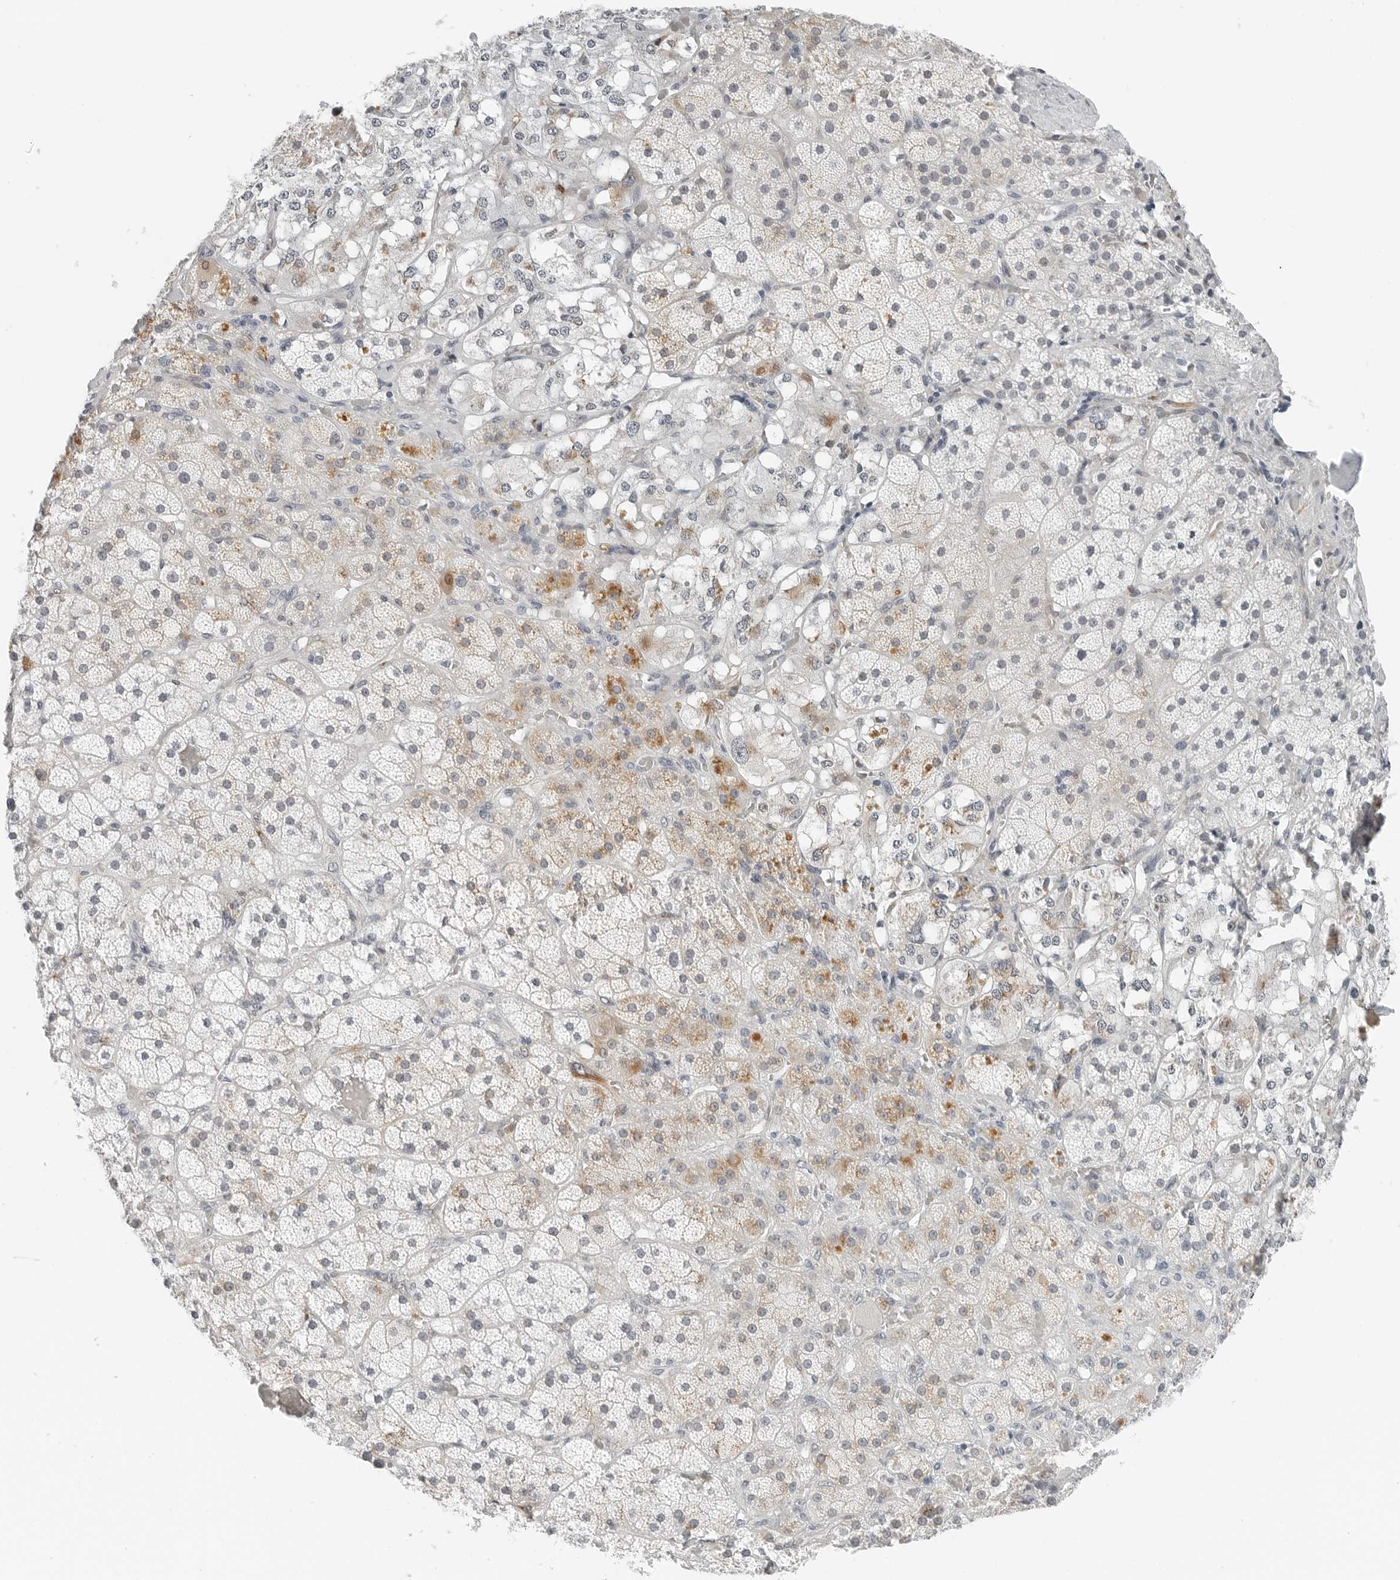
{"staining": {"intensity": "moderate", "quantity": "<25%", "location": "cytoplasmic/membranous"}, "tissue": "adrenal gland", "cell_type": "Glandular cells", "image_type": "normal", "snomed": [{"axis": "morphology", "description": "Normal tissue, NOS"}, {"axis": "topography", "description": "Adrenal gland"}], "caption": "Unremarkable adrenal gland exhibits moderate cytoplasmic/membranous expression in about <25% of glandular cells, visualized by immunohistochemistry. The staining was performed using DAB (3,3'-diaminobenzidine) to visualize the protein expression in brown, while the nuclei were stained in blue with hematoxylin (Magnification: 20x).", "gene": "P4HA2", "patient": {"sex": "male", "age": 57}}